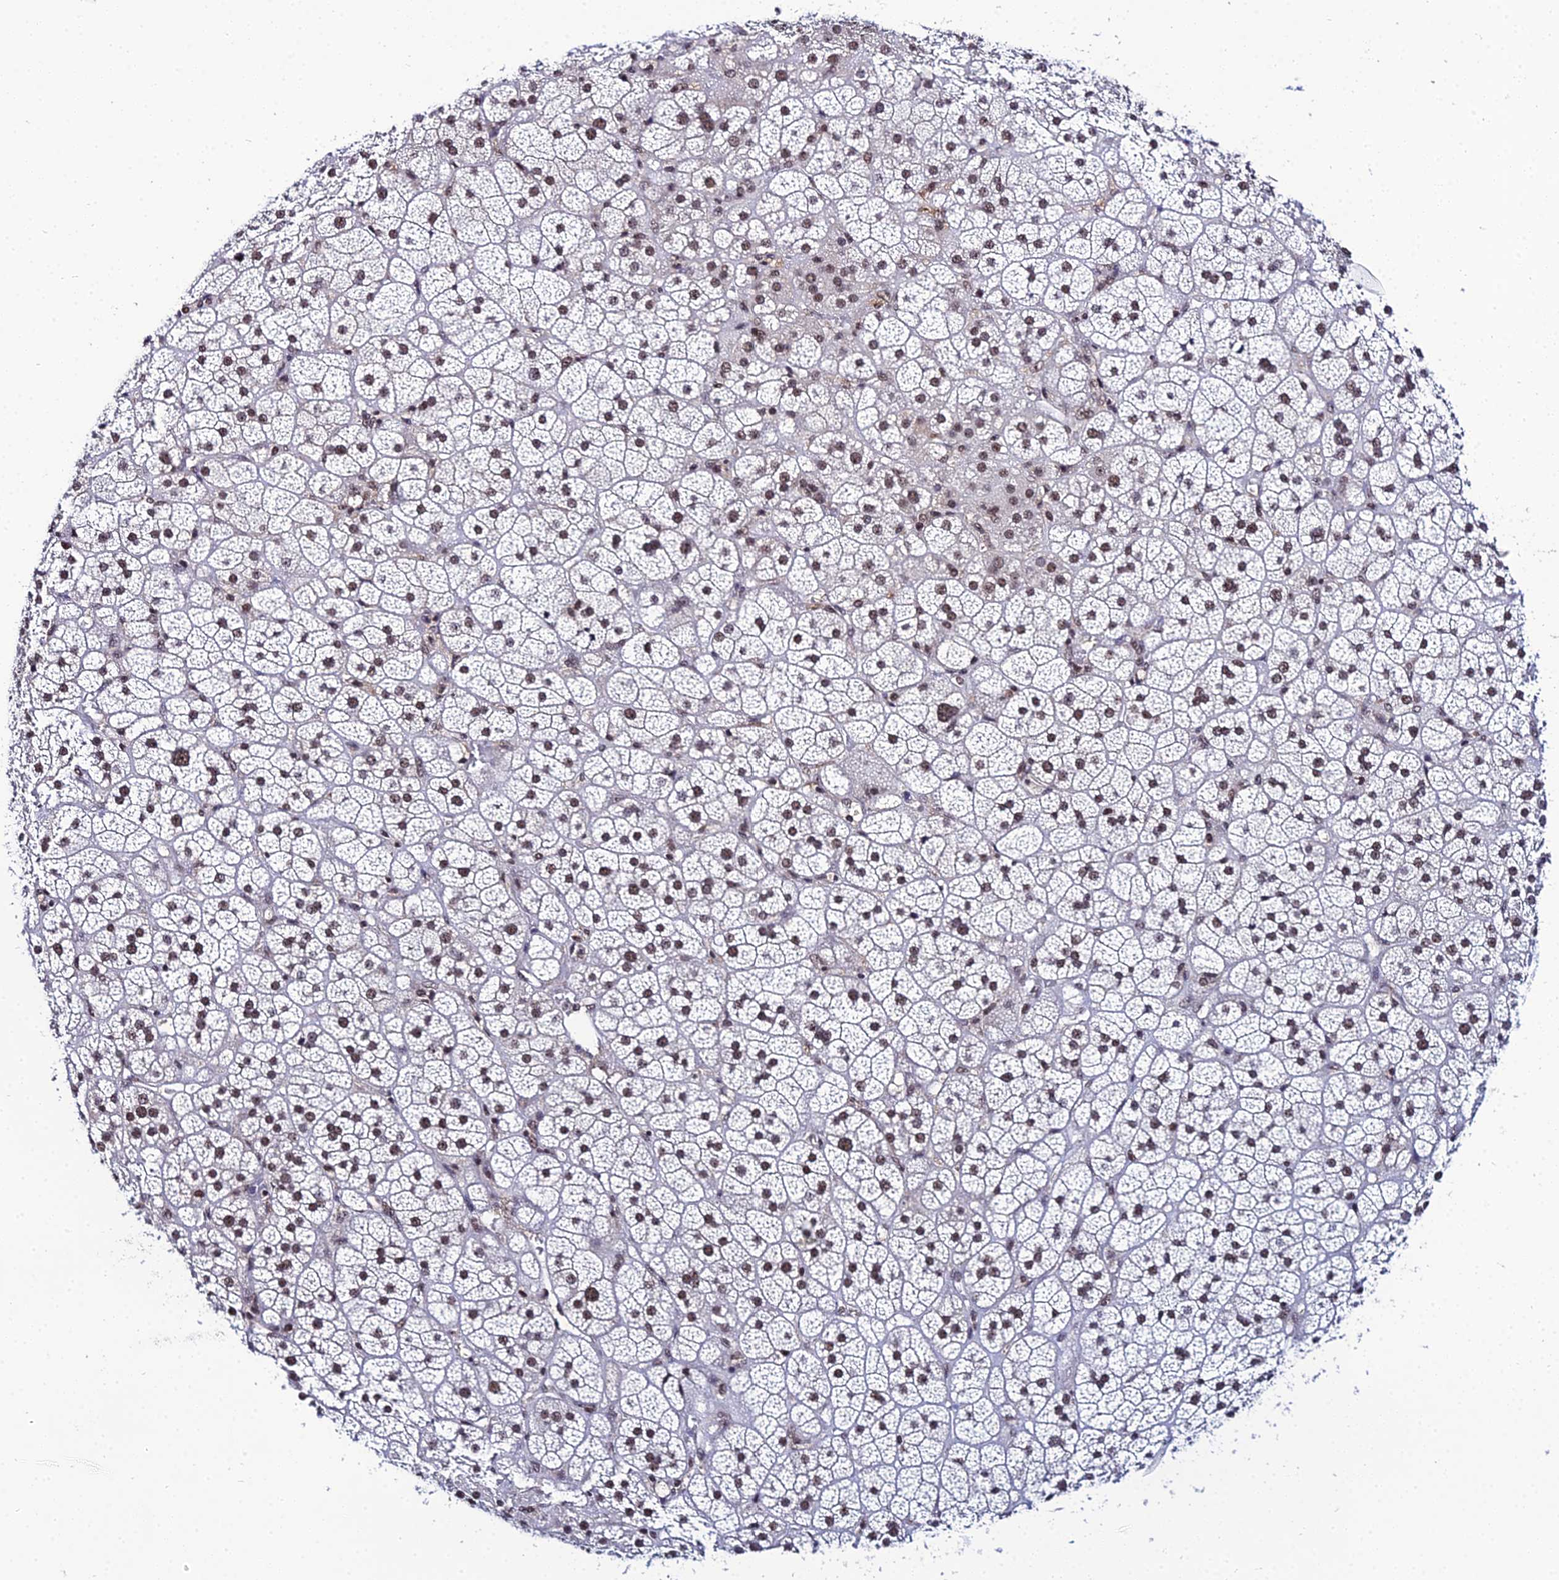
{"staining": {"intensity": "moderate", "quantity": ">75%", "location": "nuclear"}, "tissue": "adrenal gland", "cell_type": "Glandular cells", "image_type": "normal", "snomed": [{"axis": "morphology", "description": "Normal tissue, NOS"}, {"axis": "topography", "description": "Adrenal gland"}], "caption": "DAB (3,3'-diaminobenzidine) immunohistochemical staining of unremarkable human adrenal gland demonstrates moderate nuclear protein staining in approximately >75% of glandular cells.", "gene": "EXOSC3", "patient": {"sex": "female", "age": 70}}